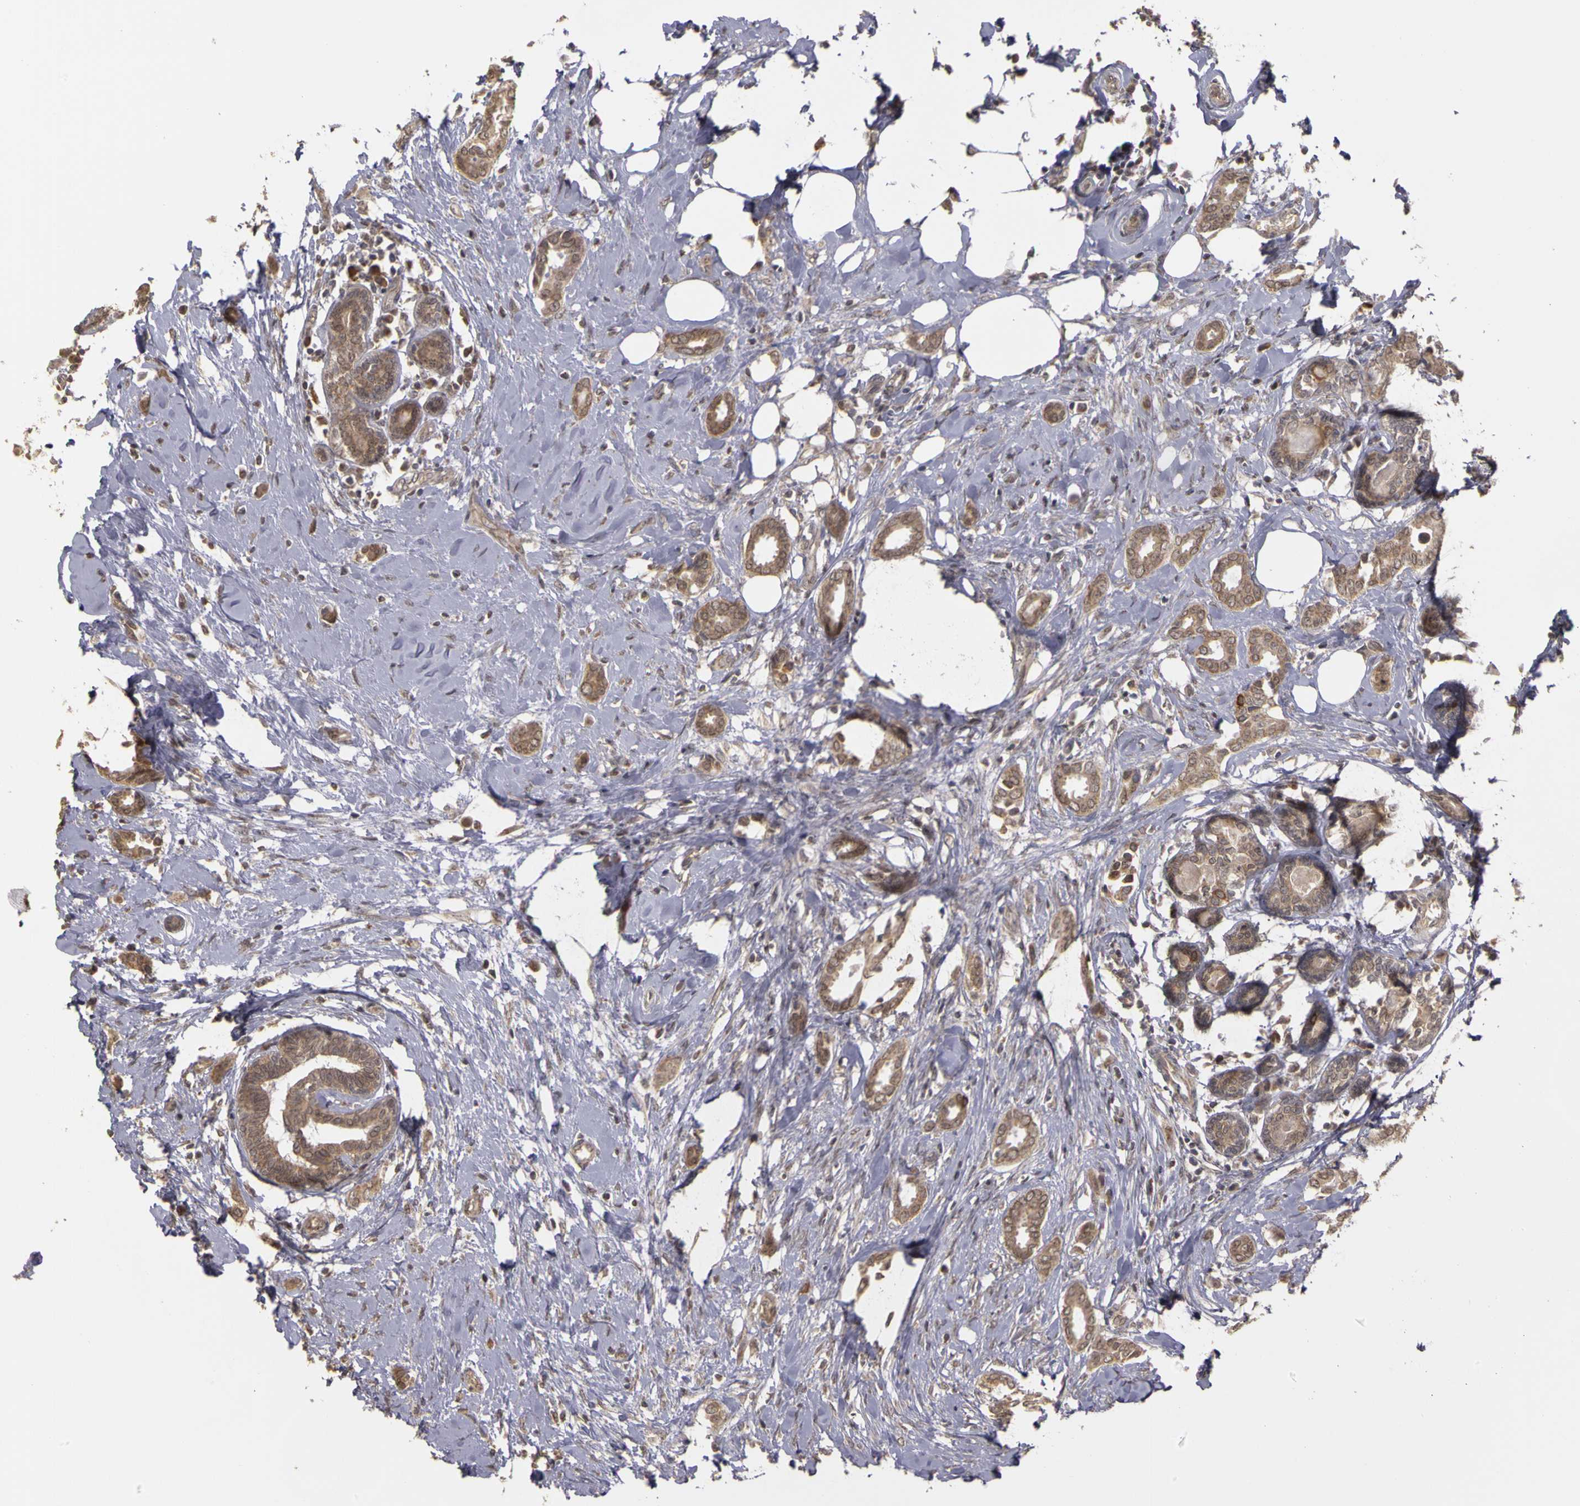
{"staining": {"intensity": "moderate", "quantity": ">75%", "location": "cytoplasmic/membranous"}, "tissue": "breast cancer", "cell_type": "Tumor cells", "image_type": "cancer", "snomed": [{"axis": "morphology", "description": "Duct carcinoma"}, {"axis": "topography", "description": "Breast"}], "caption": "This image shows IHC staining of human intraductal carcinoma (breast), with medium moderate cytoplasmic/membranous expression in approximately >75% of tumor cells.", "gene": "FRMD7", "patient": {"sex": "female", "age": 50}}